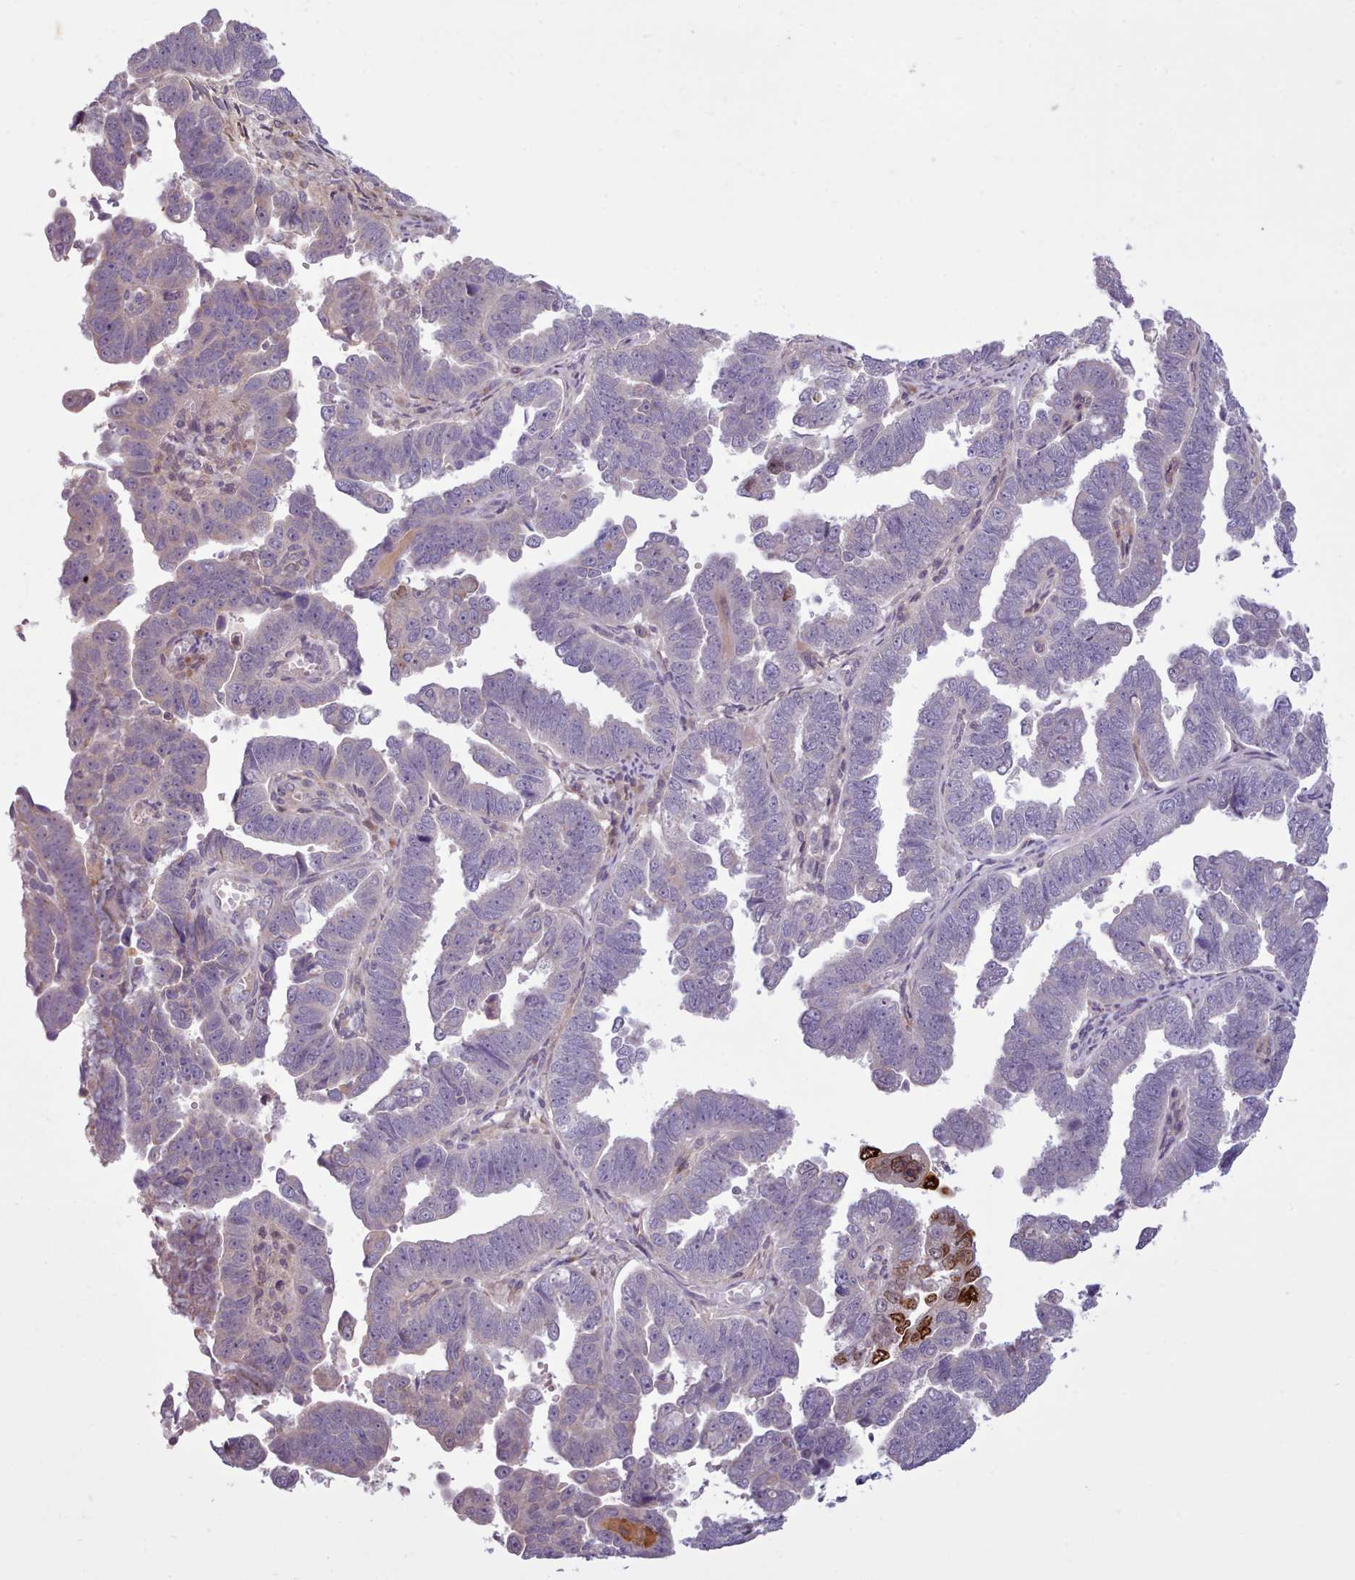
{"staining": {"intensity": "negative", "quantity": "none", "location": "none"}, "tissue": "endometrial cancer", "cell_type": "Tumor cells", "image_type": "cancer", "snomed": [{"axis": "morphology", "description": "Adenocarcinoma, NOS"}, {"axis": "topography", "description": "Endometrium"}], "caption": "The photomicrograph reveals no staining of tumor cells in endometrial cancer (adenocarcinoma).", "gene": "NMRK1", "patient": {"sex": "female", "age": 75}}